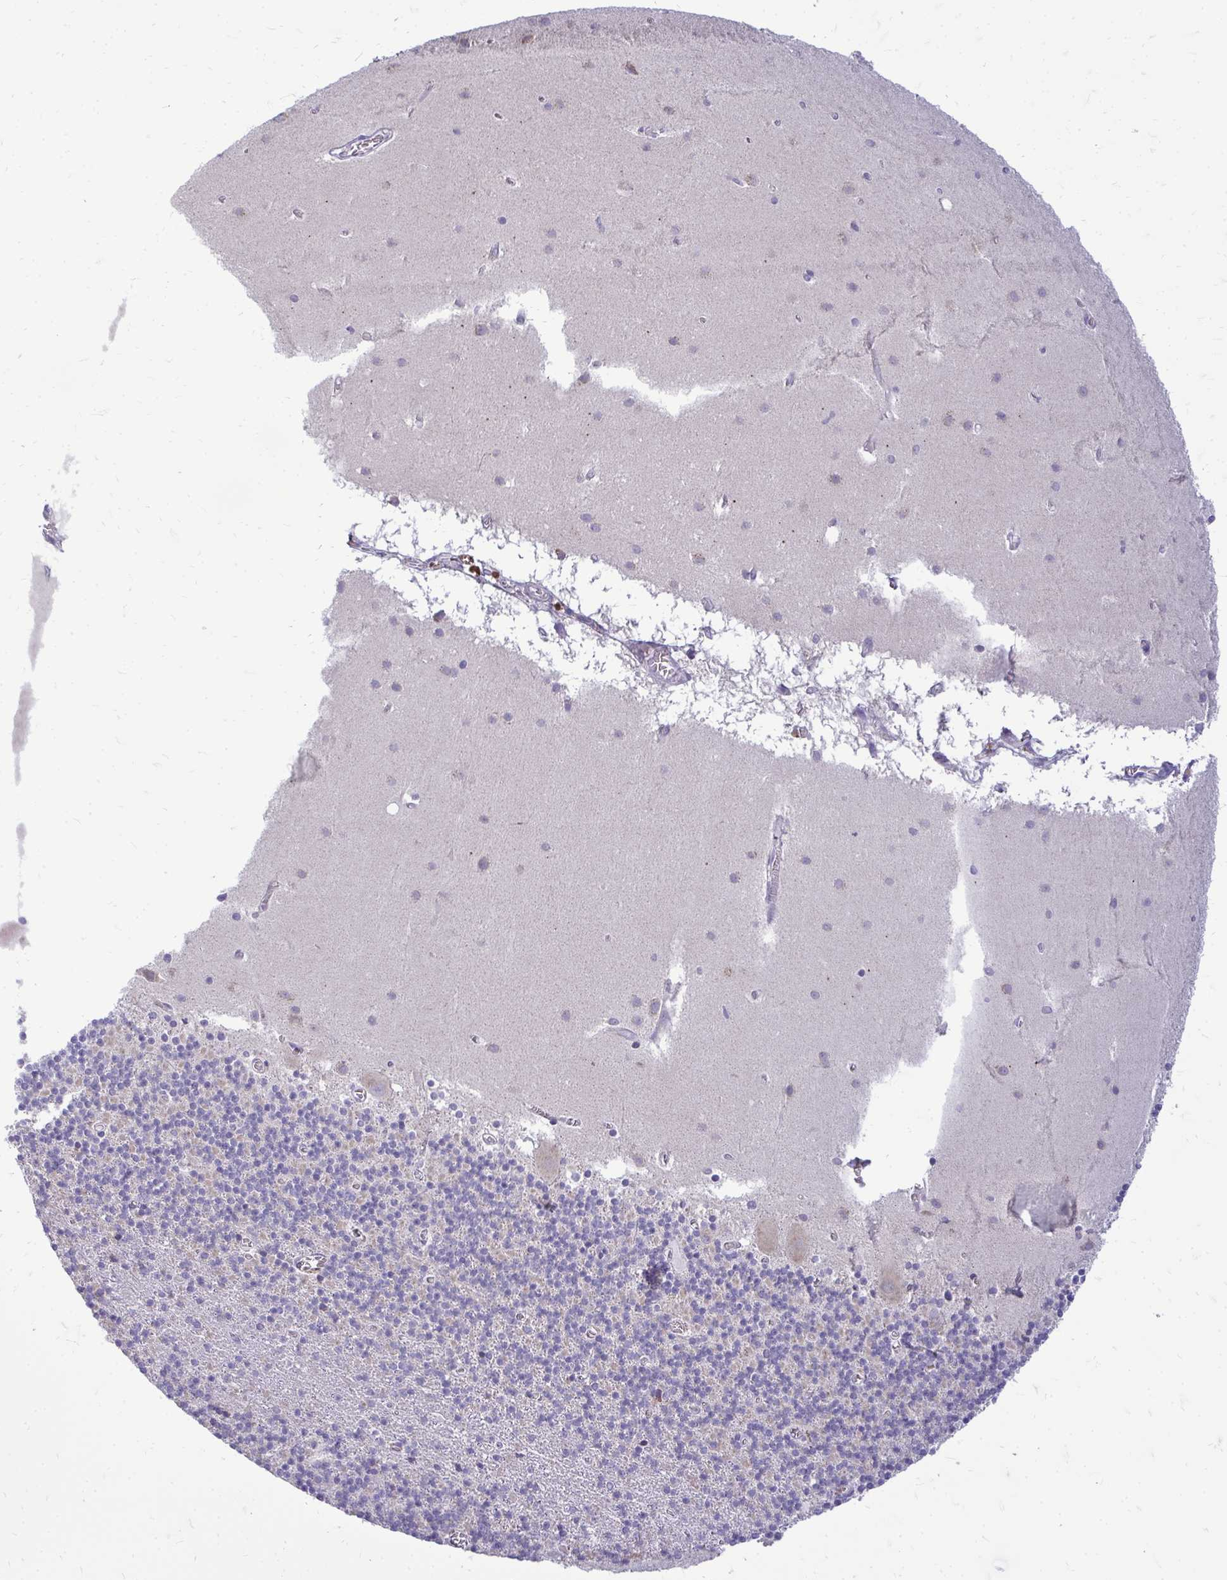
{"staining": {"intensity": "negative", "quantity": "none", "location": "none"}, "tissue": "cerebellum", "cell_type": "Cells in granular layer", "image_type": "normal", "snomed": [{"axis": "morphology", "description": "Normal tissue, NOS"}, {"axis": "topography", "description": "Cerebellum"}], "caption": "Immunohistochemistry (IHC) image of normal cerebellum stained for a protein (brown), which demonstrates no staining in cells in granular layer.", "gene": "RPLP2", "patient": {"sex": "male", "age": 70}}